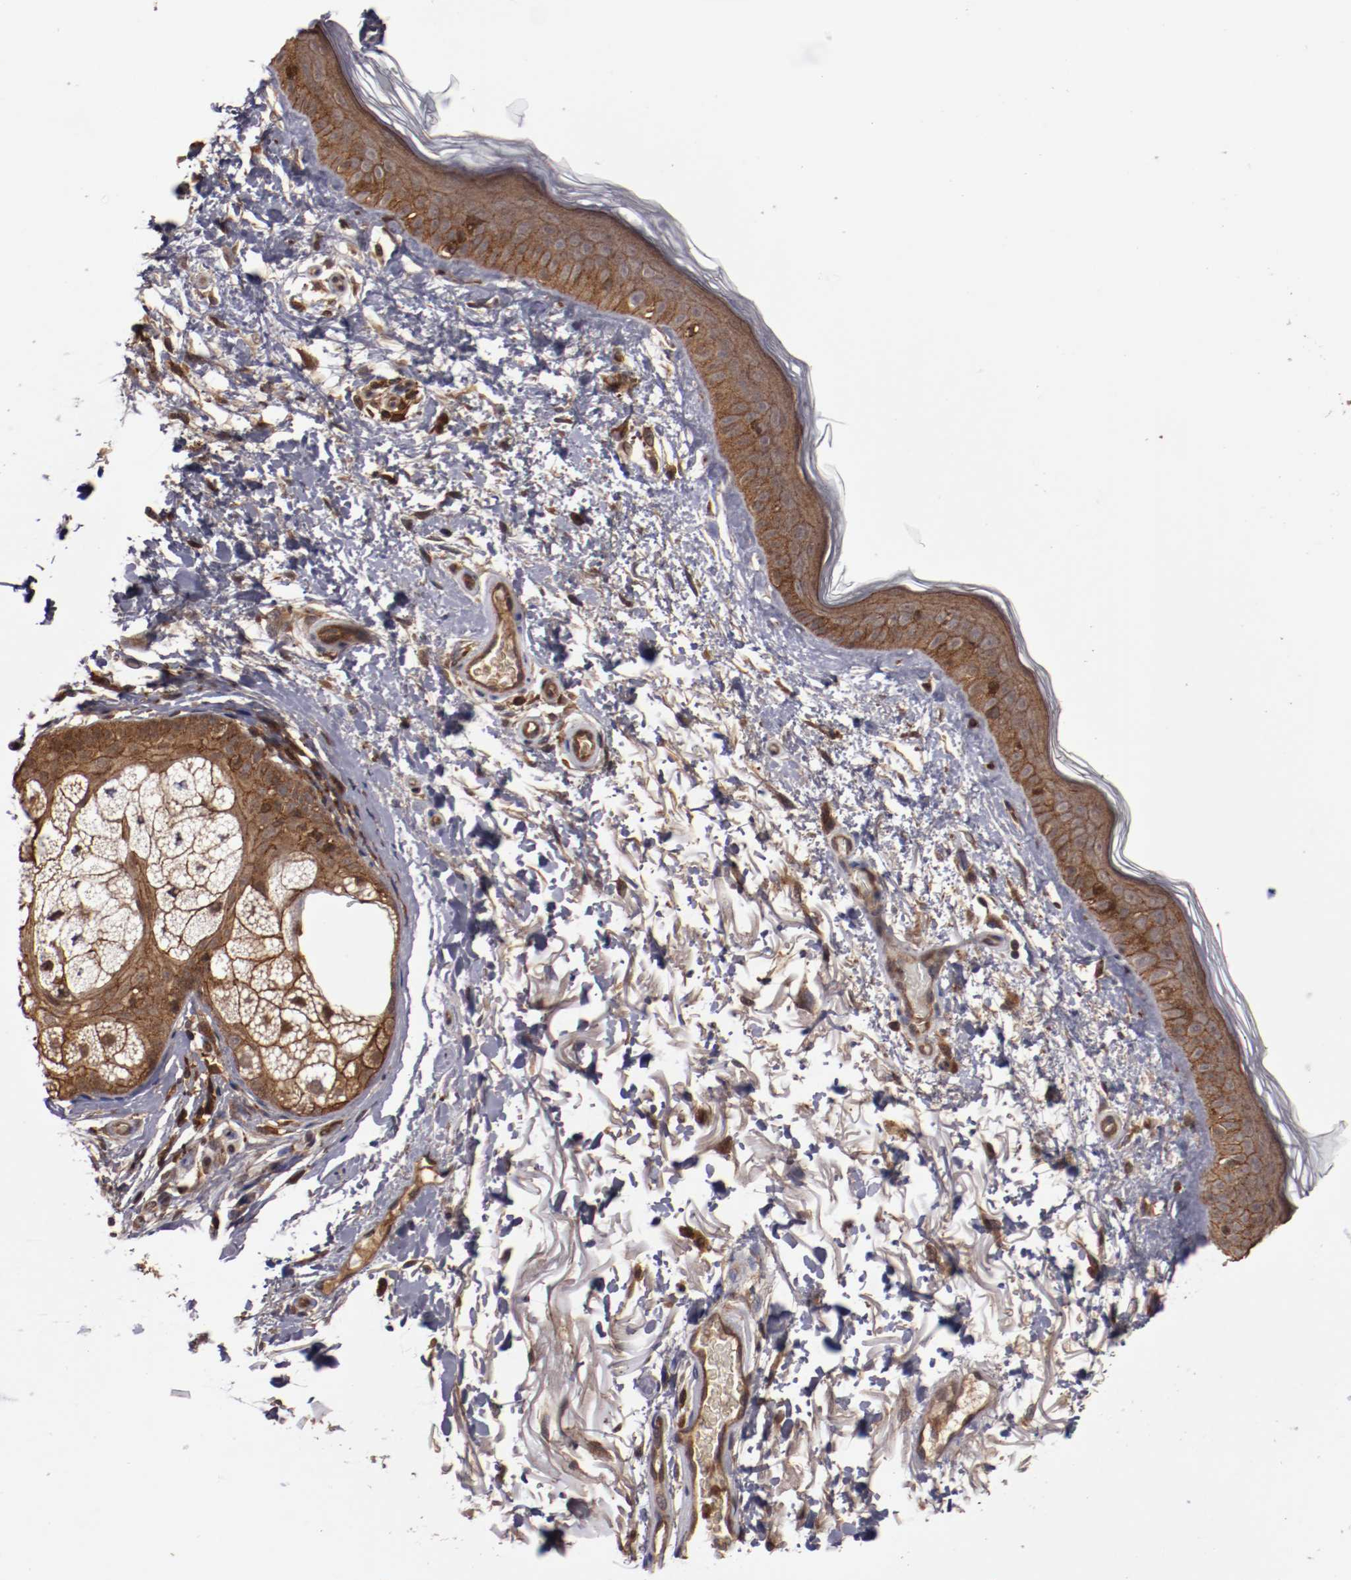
{"staining": {"intensity": "moderate", "quantity": ">75%", "location": "cytoplasmic/membranous"}, "tissue": "skin", "cell_type": "Fibroblasts", "image_type": "normal", "snomed": [{"axis": "morphology", "description": "Normal tissue, NOS"}, {"axis": "topography", "description": "Skin"}], "caption": "Skin stained for a protein (brown) reveals moderate cytoplasmic/membranous positive positivity in approximately >75% of fibroblasts.", "gene": "RPS6KA6", "patient": {"sex": "male", "age": 63}}